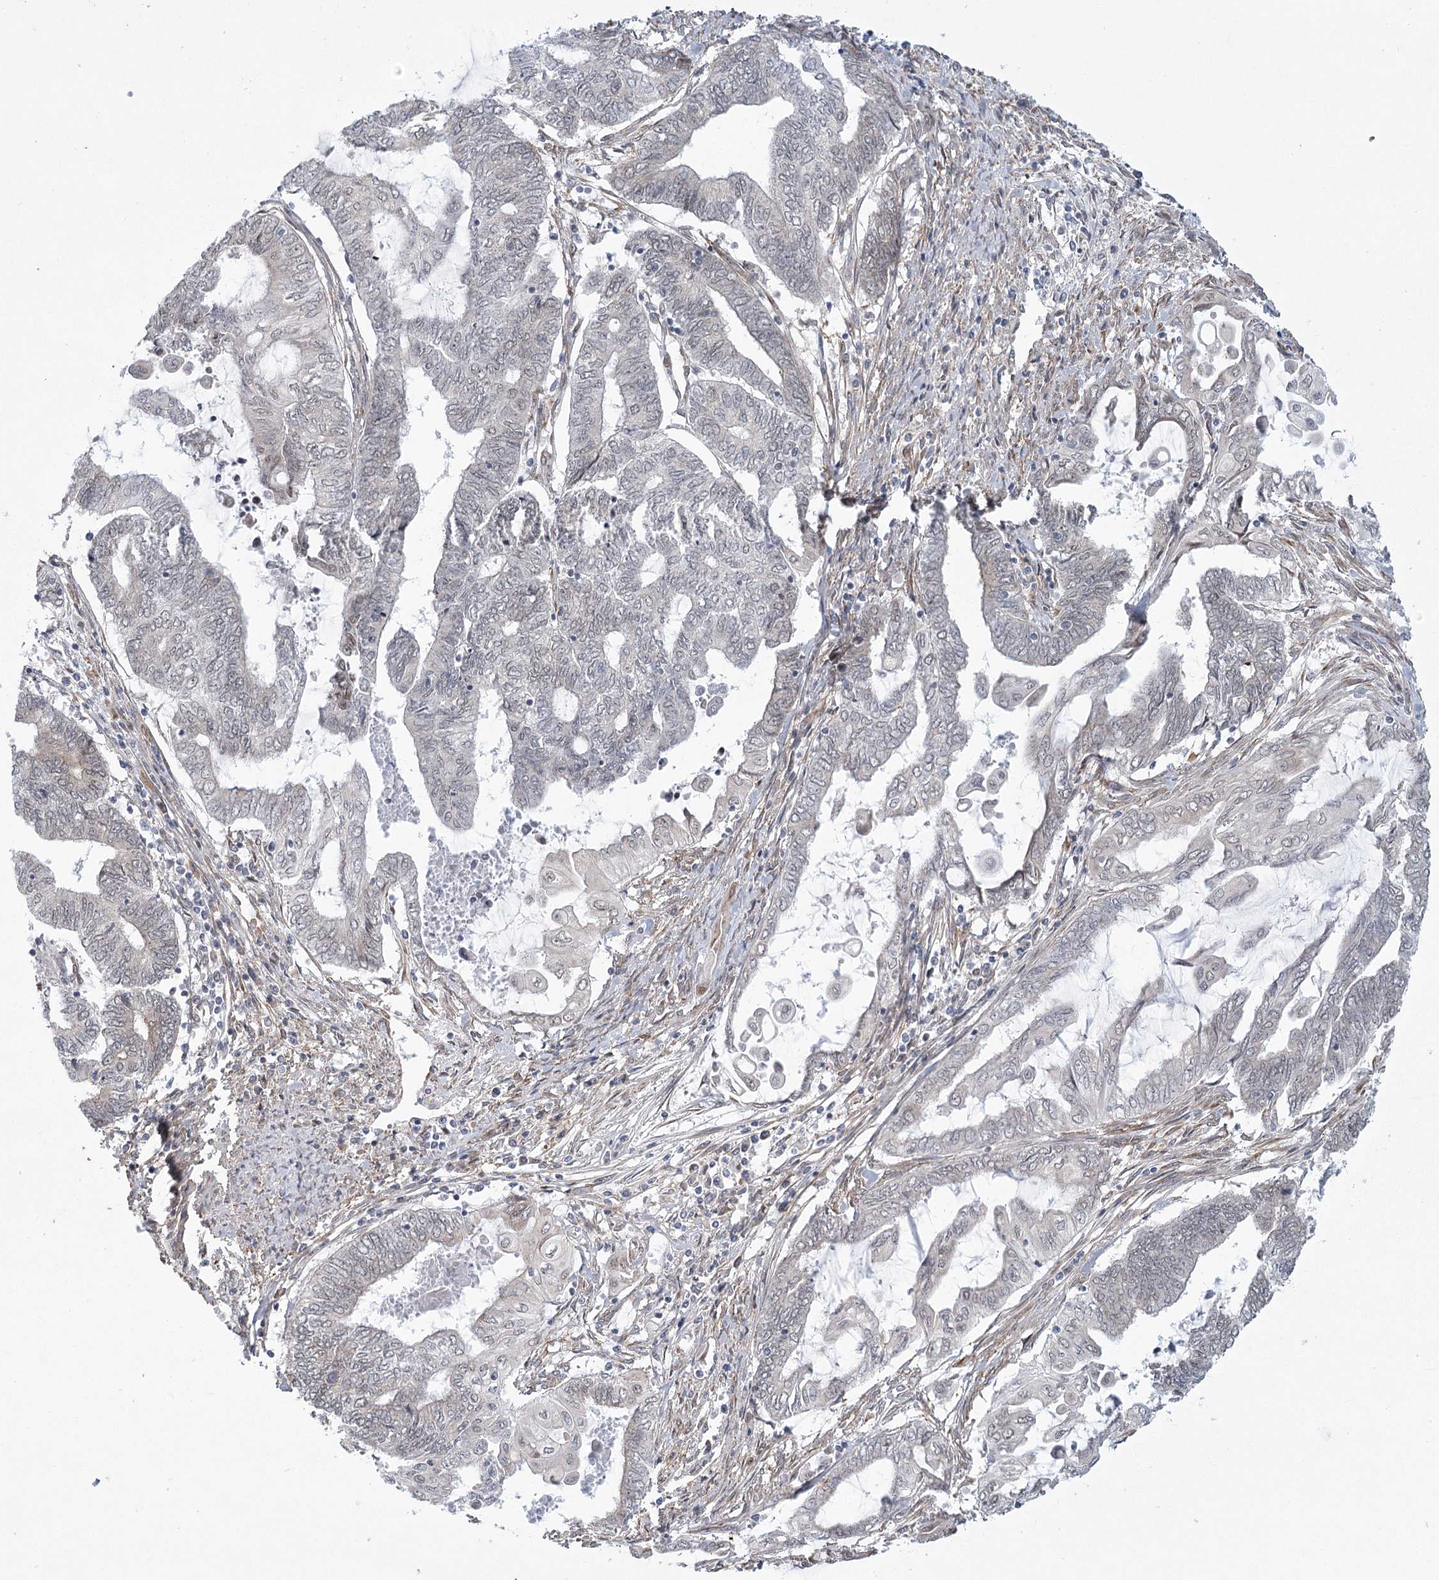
{"staining": {"intensity": "negative", "quantity": "none", "location": "none"}, "tissue": "endometrial cancer", "cell_type": "Tumor cells", "image_type": "cancer", "snomed": [{"axis": "morphology", "description": "Adenocarcinoma, NOS"}, {"axis": "topography", "description": "Uterus"}, {"axis": "topography", "description": "Endometrium"}], "caption": "The immunohistochemistry image has no significant positivity in tumor cells of endometrial cancer tissue.", "gene": "MED28", "patient": {"sex": "female", "age": 70}}